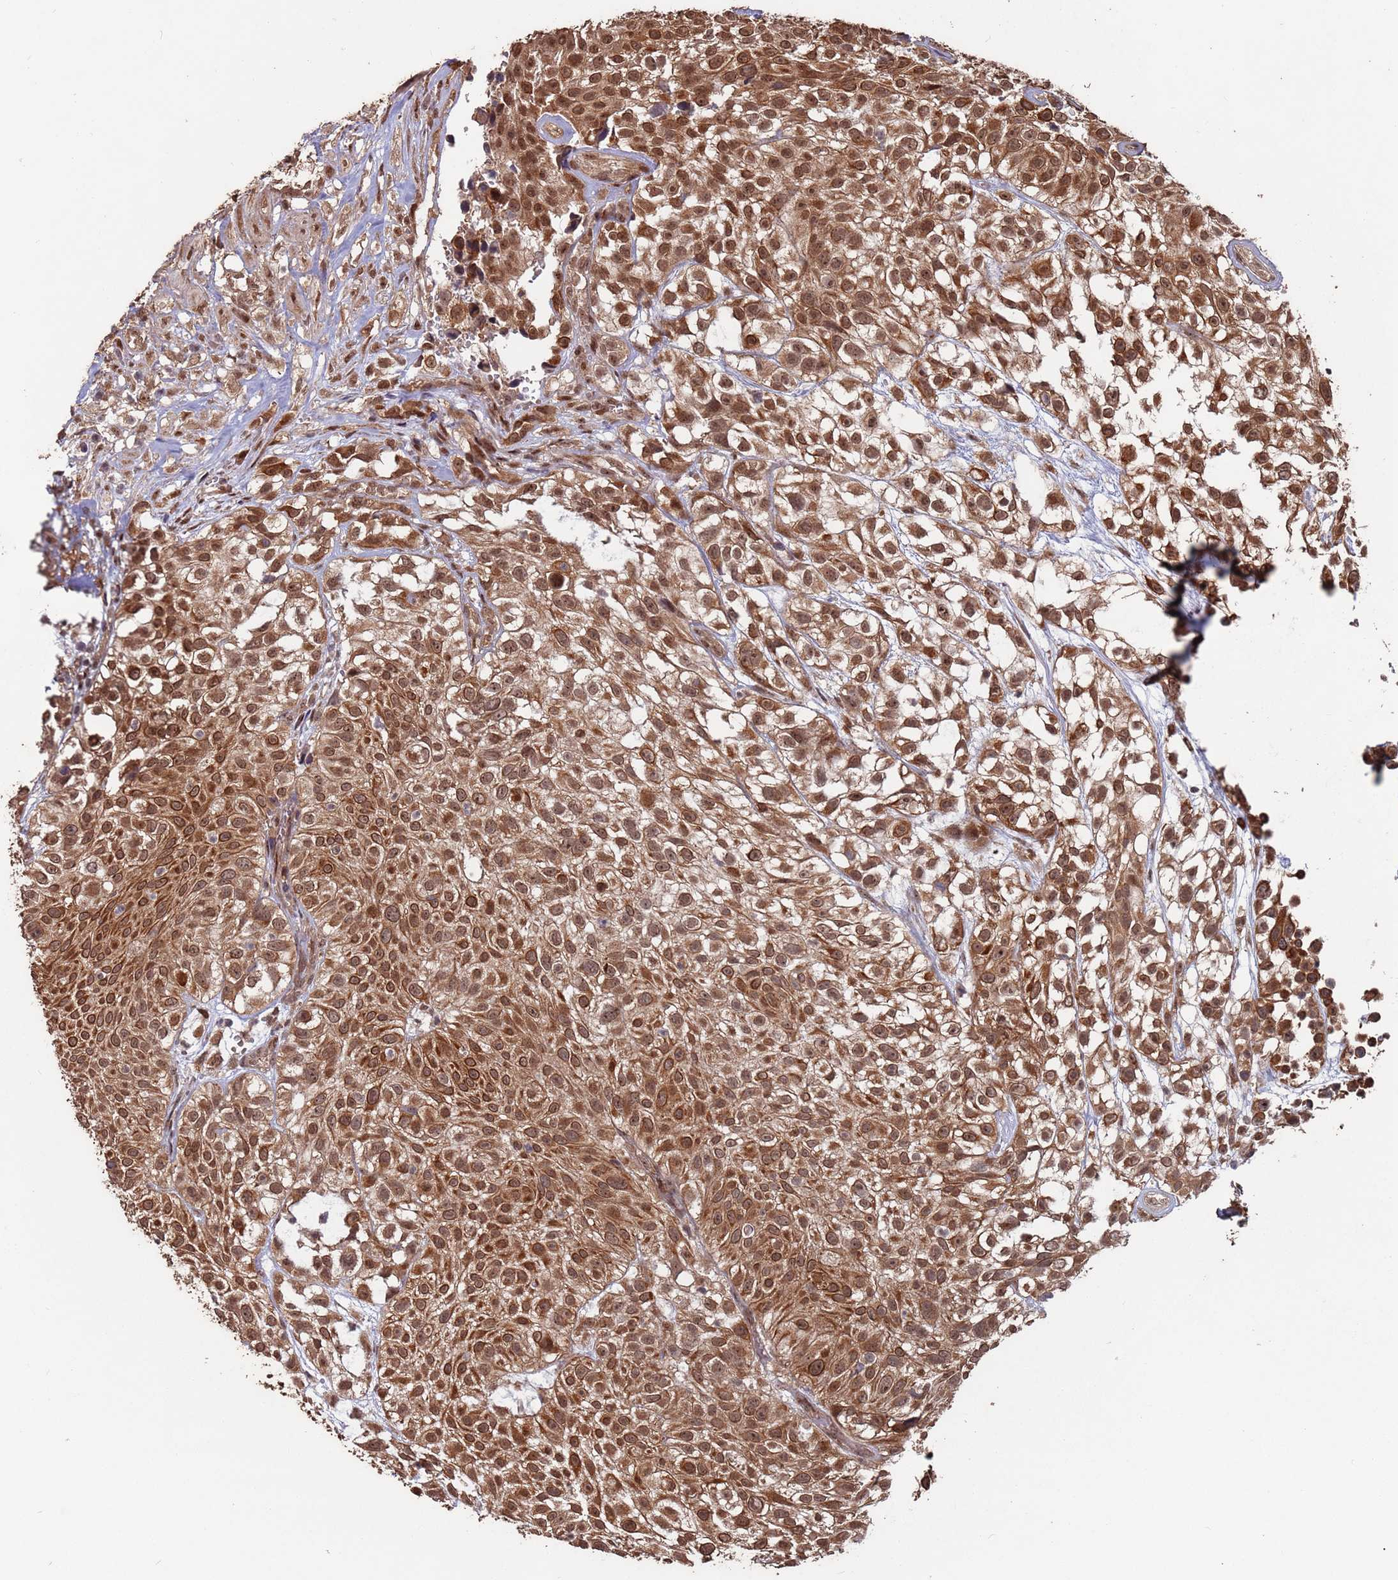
{"staining": {"intensity": "strong", "quantity": ">75%", "location": "cytoplasmic/membranous,nuclear"}, "tissue": "urothelial cancer", "cell_type": "Tumor cells", "image_type": "cancer", "snomed": [{"axis": "morphology", "description": "Urothelial carcinoma, High grade"}, {"axis": "topography", "description": "Urinary bladder"}], "caption": "Human high-grade urothelial carcinoma stained with a brown dye displays strong cytoplasmic/membranous and nuclear positive staining in about >75% of tumor cells.", "gene": "PRR7", "patient": {"sex": "male", "age": 56}}